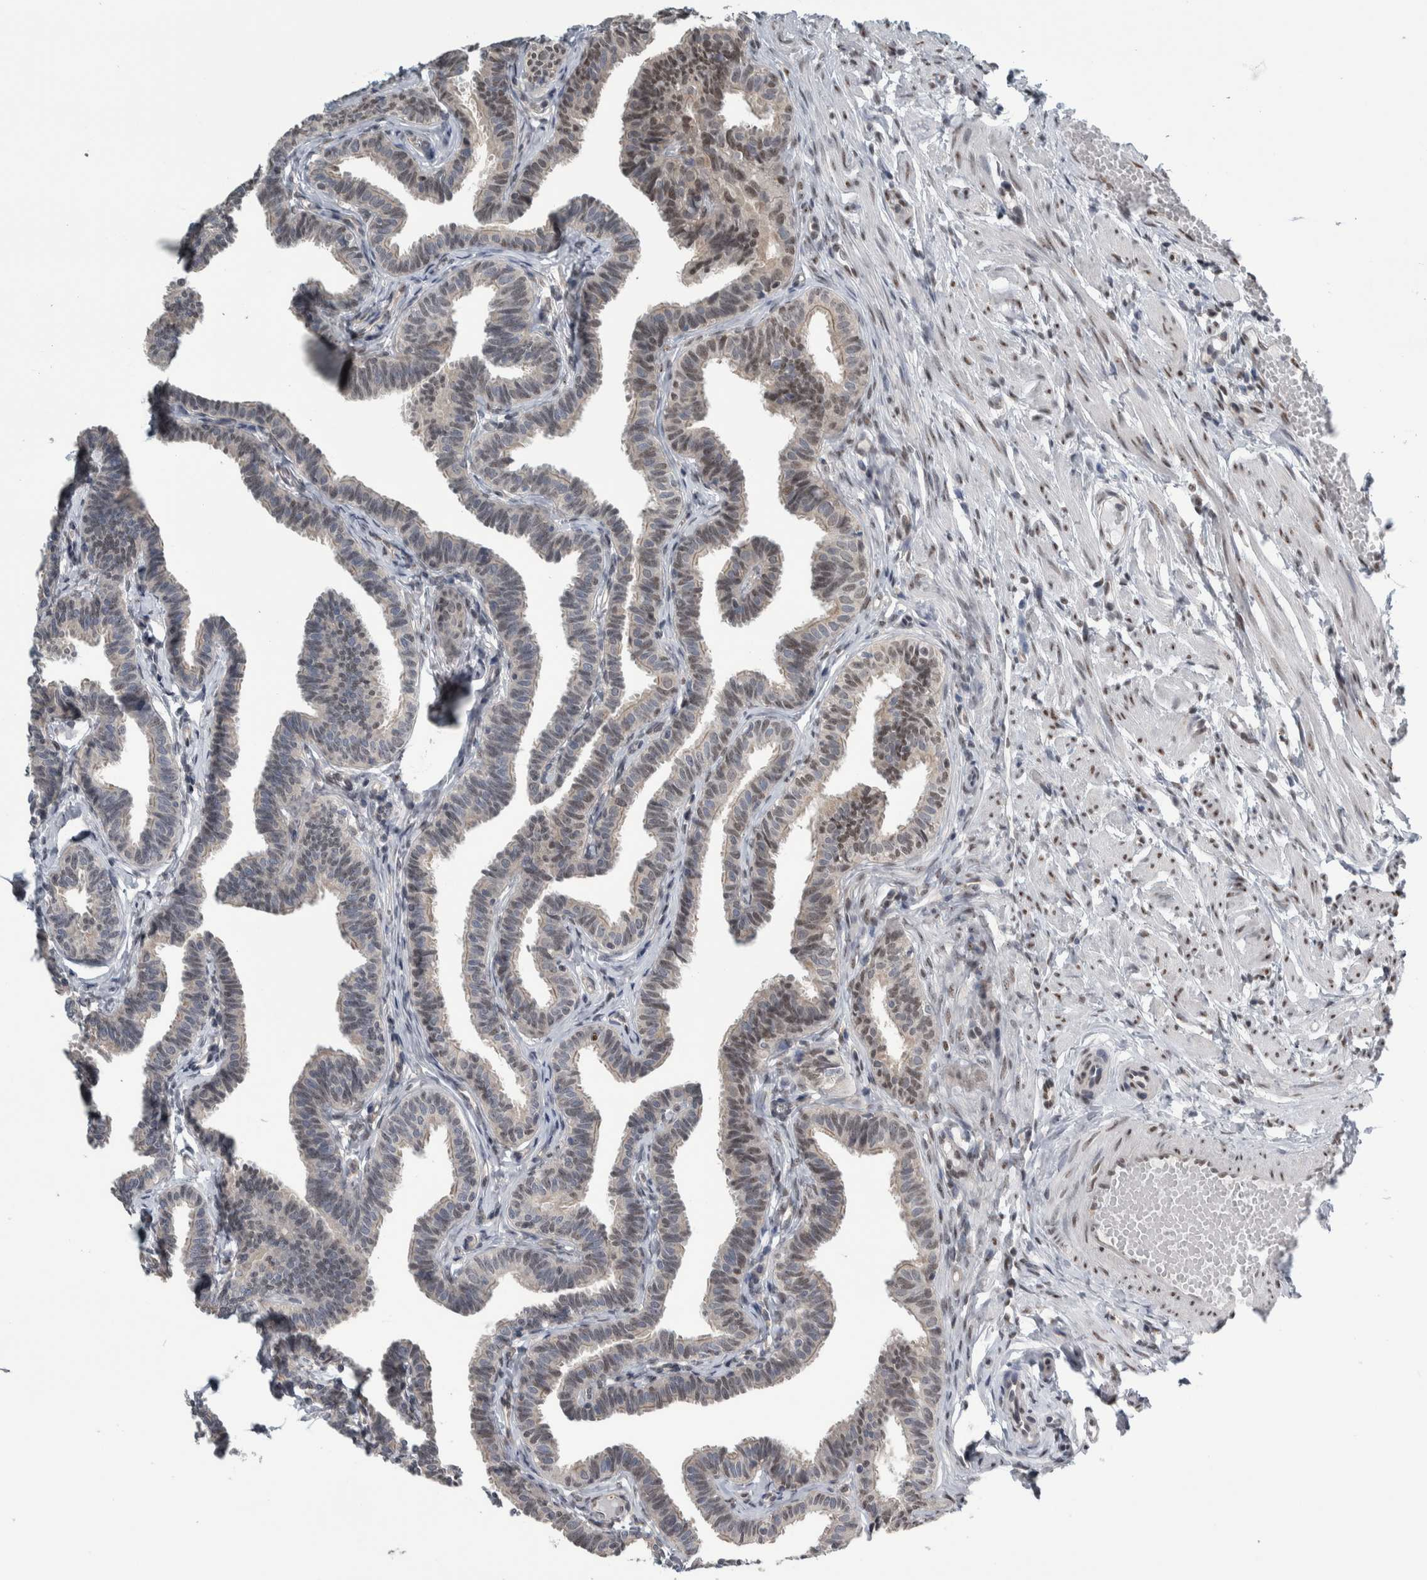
{"staining": {"intensity": "weak", "quantity": "25%-75%", "location": "nuclear"}, "tissue": "fallopian tube", "cell_type": "Glandular cells", "image_type": "normal", "snomed": [{"axis": "morphology", "description": "Normal tissue, NOS"}, {"axis": "topography", "description": "Fallopian tube"}, {"axis": "topography", "description": "Ovary"}], "caption": "Glandular cells display low levels of weak nuclear expression in approximately 25%-75% of cells in normal fallopian tube. (IHC, brightfield microscopy, high magnification).", "gene": "TAX1BP1", "patient": {"sex": "female", "age": 23}}